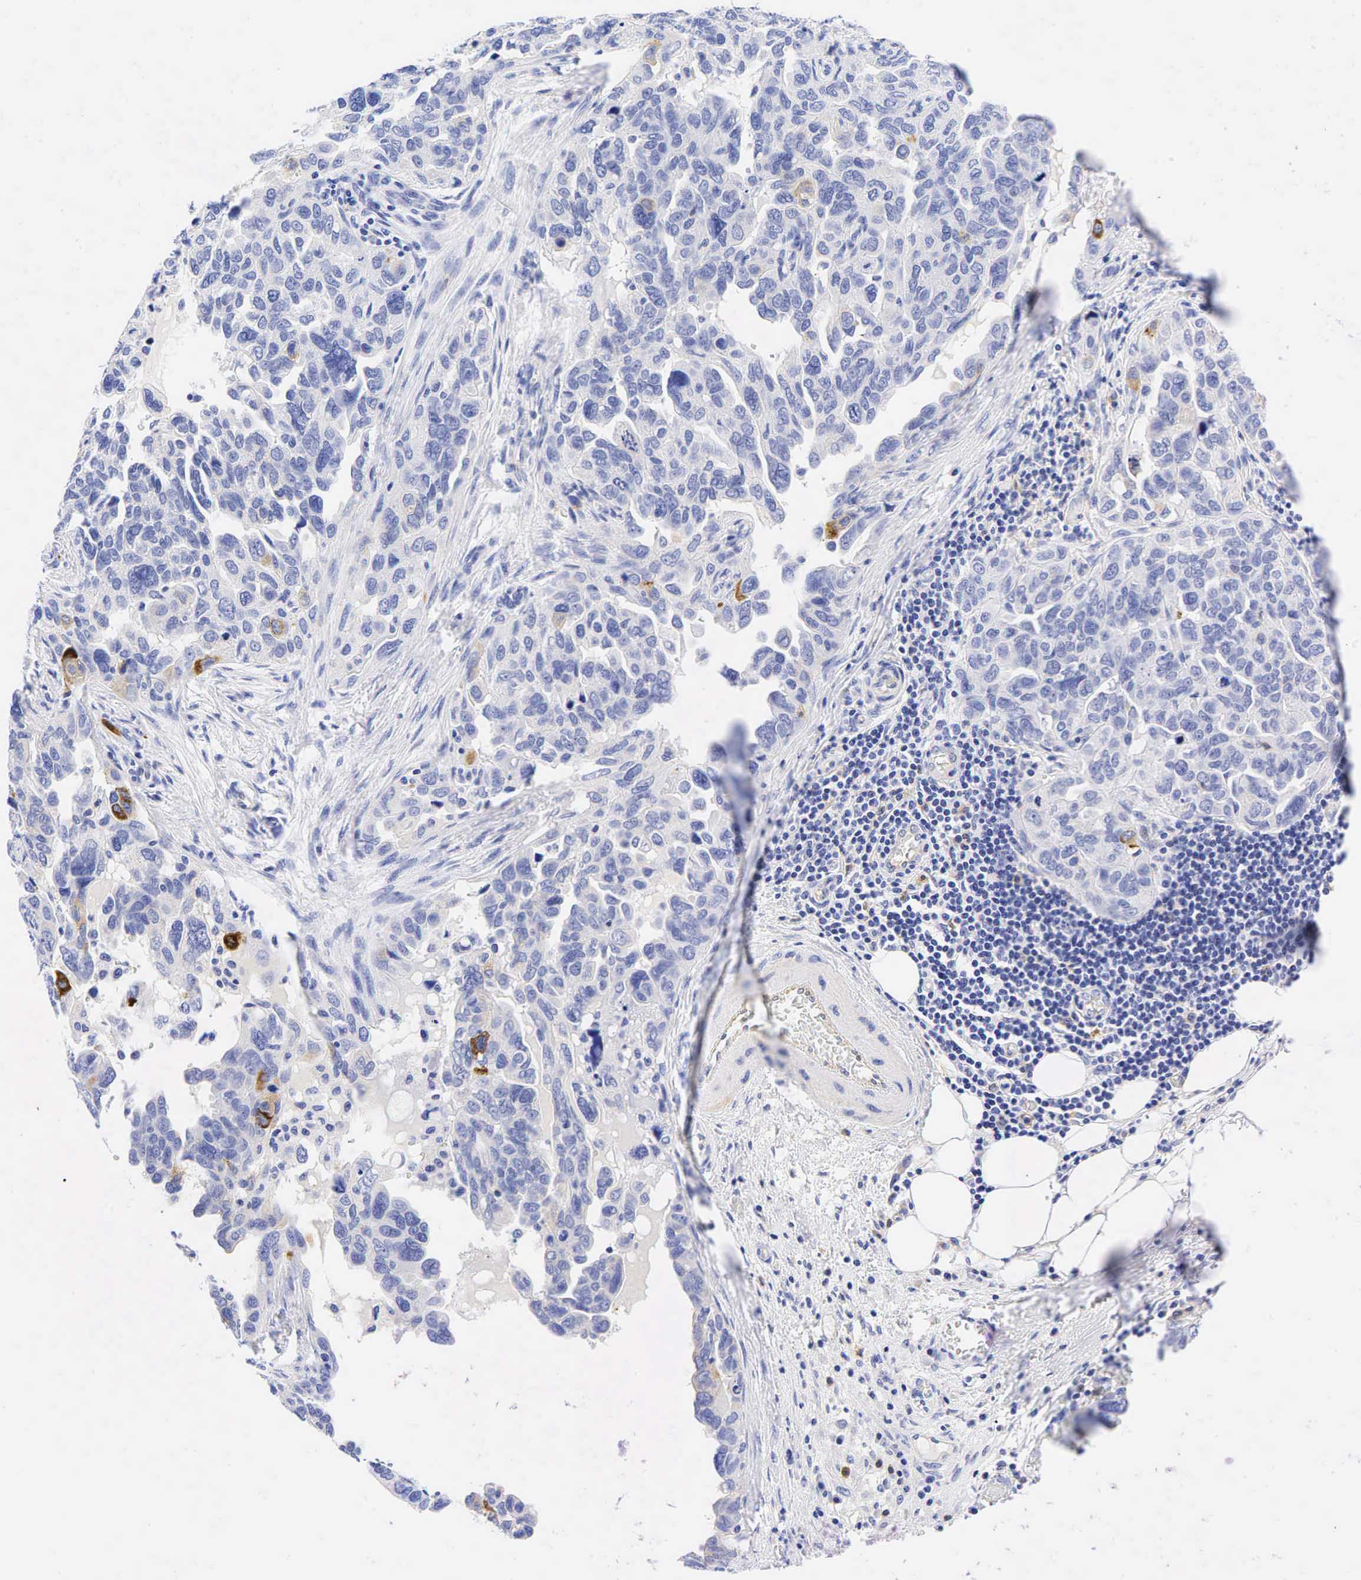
{"staining": {"intensity": "moderate", "quantity": "<25%", "location": "cytoplasmic/membranous"}, "tissue": "ovarian cancer", "cell_type": "Tumor cells", "image_type": "cancer", "snomed": [{"axis": "morphology", "description": "Cystadenocarcinoma, serous, NOS"}, {"axis": "topography", "description": "Ovary"}], "caption": "This is a histology image of immunohistochemistry (IHC) staining of ovarian cancer, which shows moderate staining in the cytoplasmic/membranous of tumor cells.", "gene": "TNFRSF8", "patient": {"sex": "female", "age": 64}}